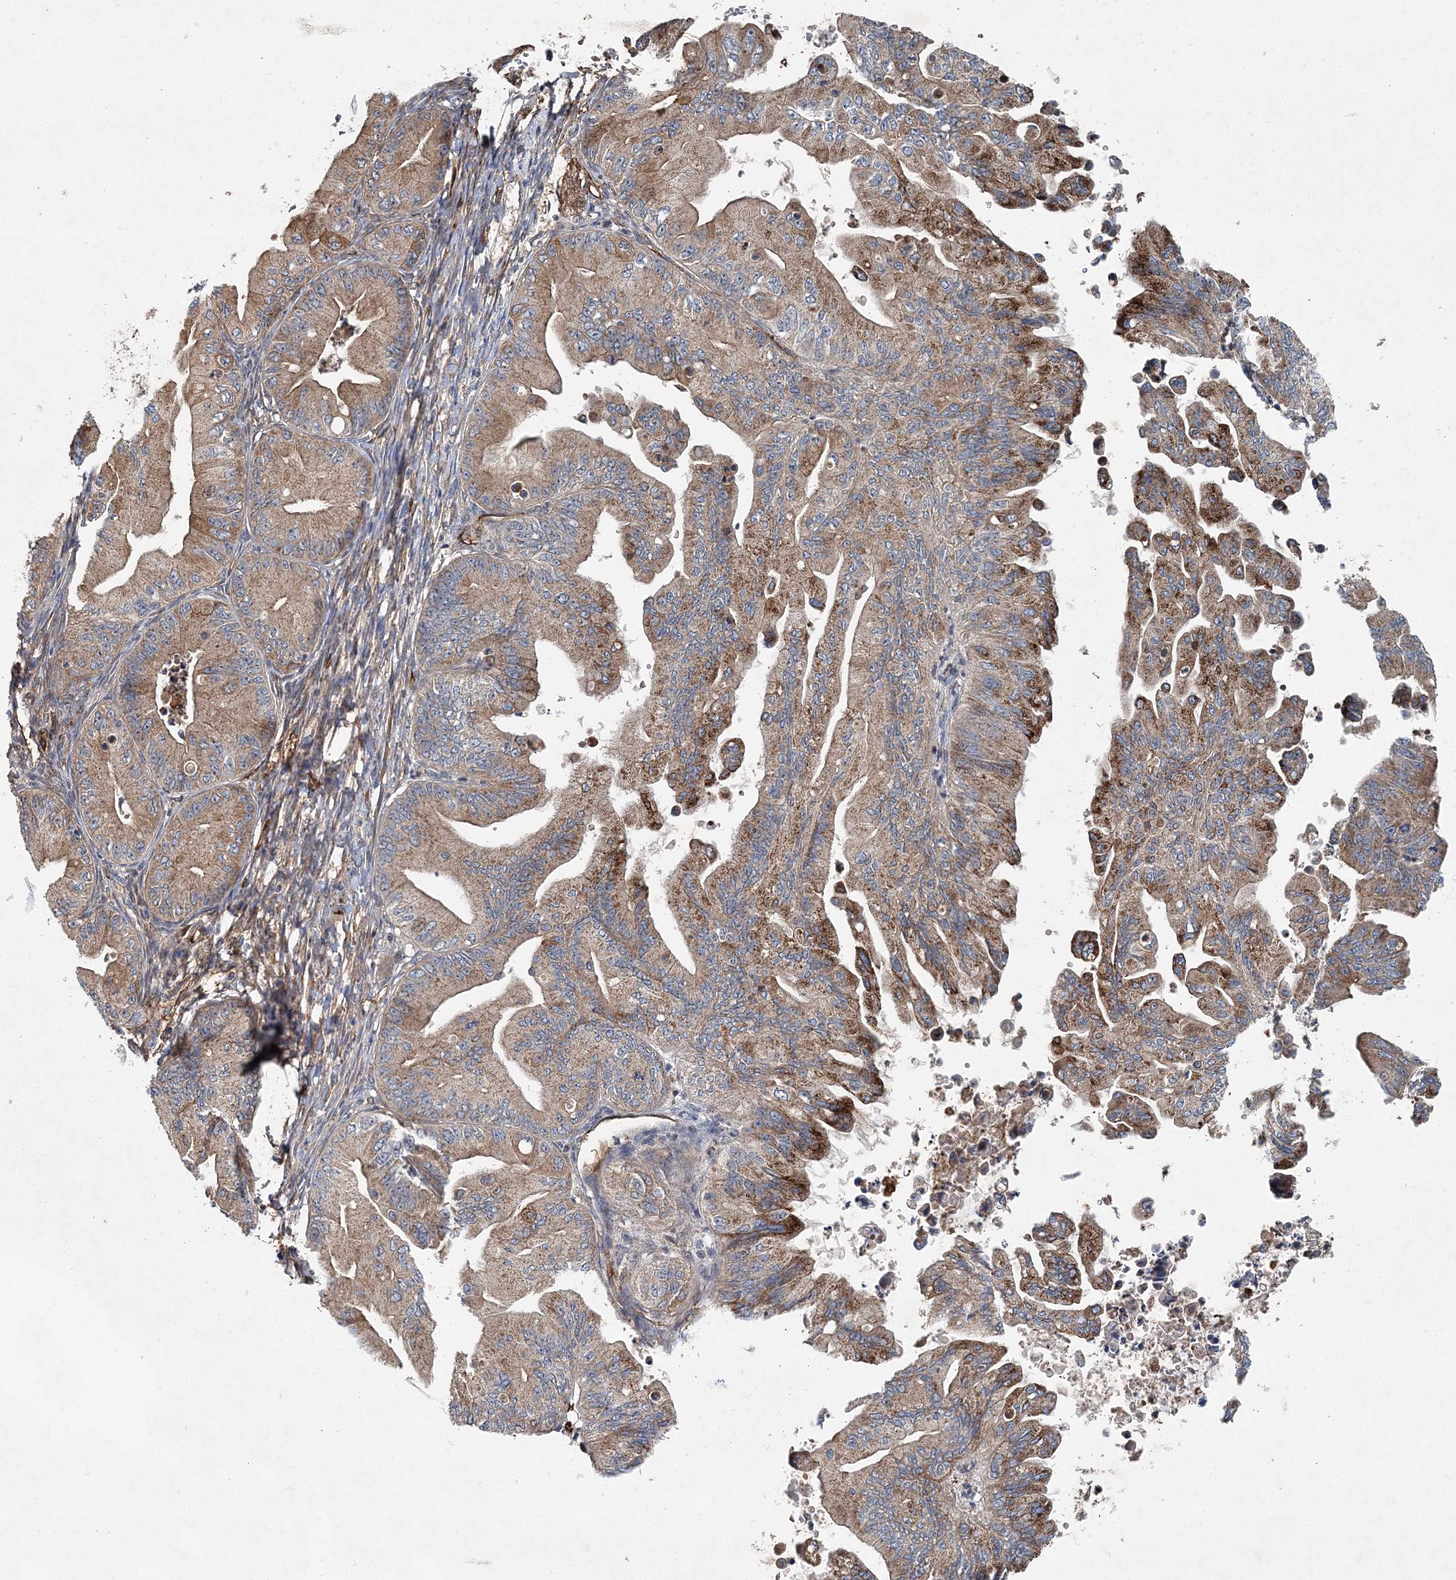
{"staining": {"intensity": "moderate", "quantity": ">75%", "location": "cytoplasmic/membranous"}, "tissue": "ovarian cancer", "cell_type": "Tumor cells", "image_type": "cancer", "snomed": [{"axis": "morphology", "description": "Cystadenocarcinoma, mucinous, NOS"}, {"axis": "topography", "description": "Ovary"}], "caption": "Ovarian cancer stained with a protein marker exhibits moderate staining in tumor cells.", "gene": "SPOPL", "patient": {"sex": "female", "age": 71}}